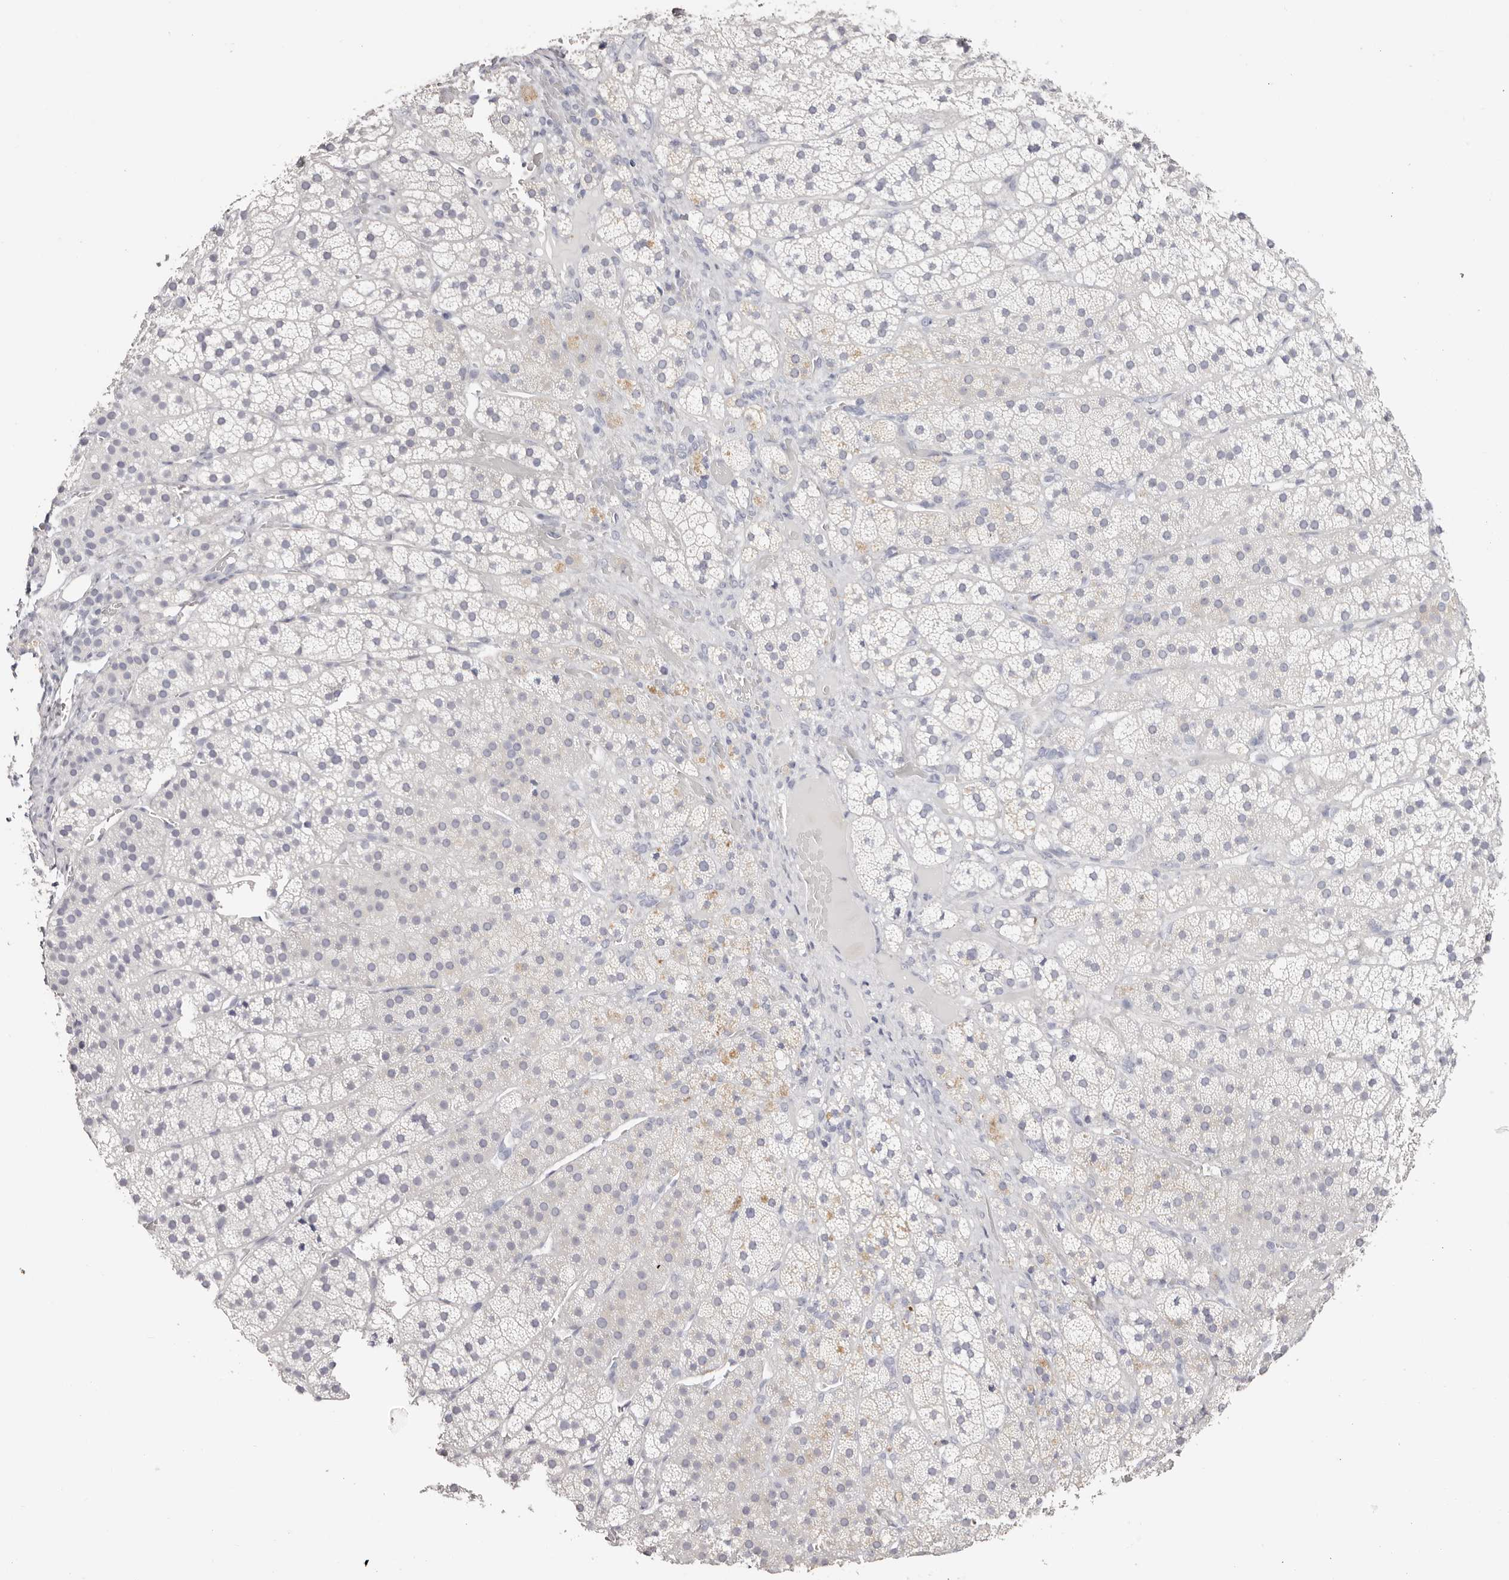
{"staining": {"intensity": "weak", "quantity": "<25%", "location": "cytoplasmic/membranous"}, "tissue": "adrenal gland", "cell_type": "Glandular cells", "image_type": "normal", "snomed": [{"axis": "morphology", "description": "Normal tissue, NOS"}, {"axis": "topography", "description": "Adrenal gland"}], "caption": "High power microscopy image of an immunohistochemistry histopathology image of unremarkable adrenal gland, revealing no significant staining in glandular cells. The staining was performed using DAB (3,3'-diaminobenzidine) to visualize the protein expression in brown, while the nuclei were stained in blue with hematoxylin (Magnification: 20x).", "gene": "AKNAD1", "patient": {"sex": "female", "age": 44}}